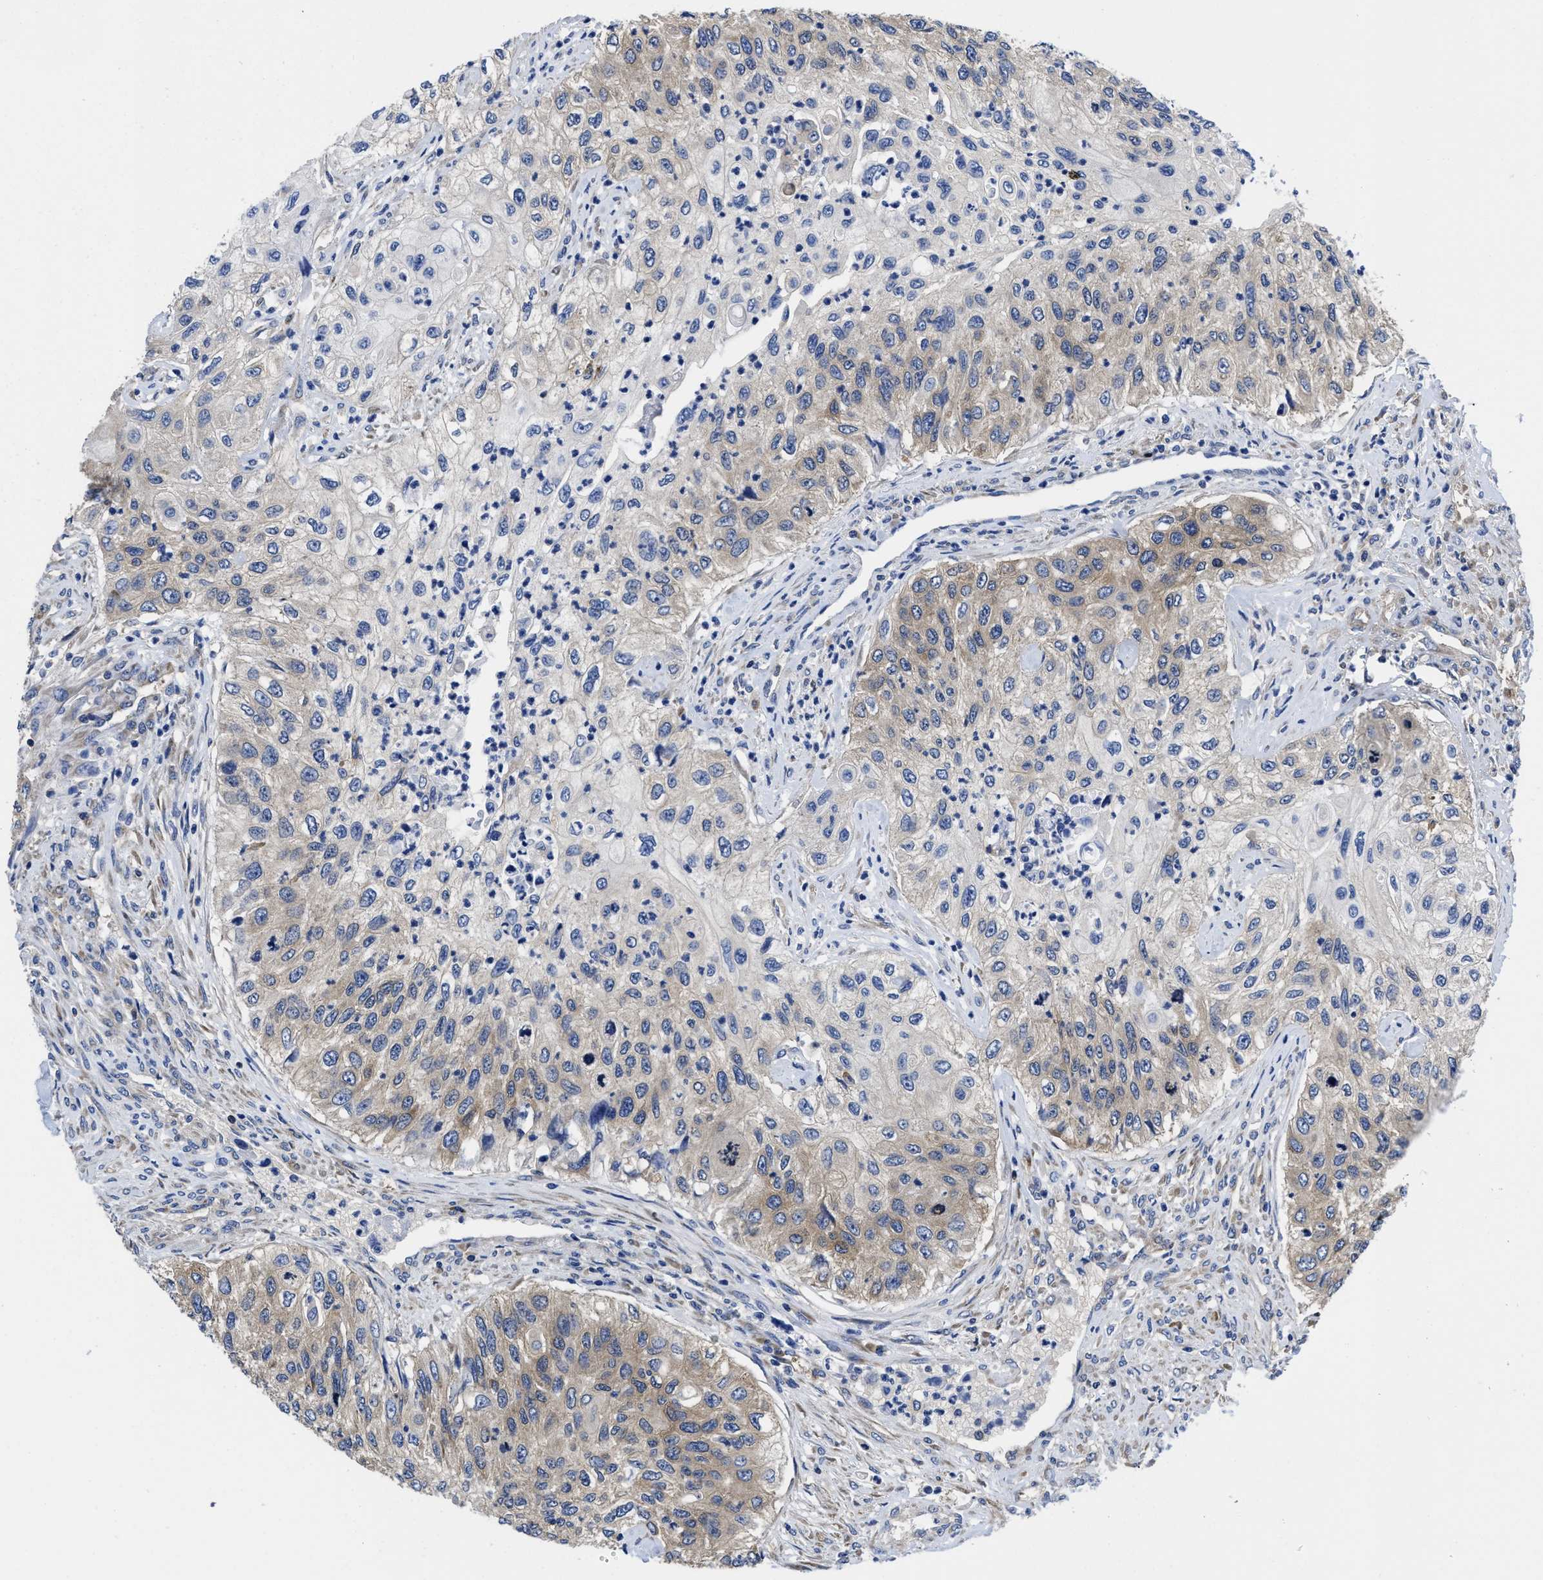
{"staining": {"intensity": "weak", "quantity": "<25%", "location": "cytoplasmic/membranous"}, "tissue": "urothelial cancer", "cell_type": "Tumor cells", "image_type": "cancer", "snomed": [{"axis": "morphology", "description": "Urothelial carcinoma, High grade"}, {"axis": "topography", "description": "Urinary bladder"}], "caption": "There is no significant positivity in tumor cells of urothelial cancer. The staining is performed using DAB brown chromogen with nuclei counter-stained in using hematoxylin.", "gene": "YARS1", "patient": {"sex": "female", "age": 60}}